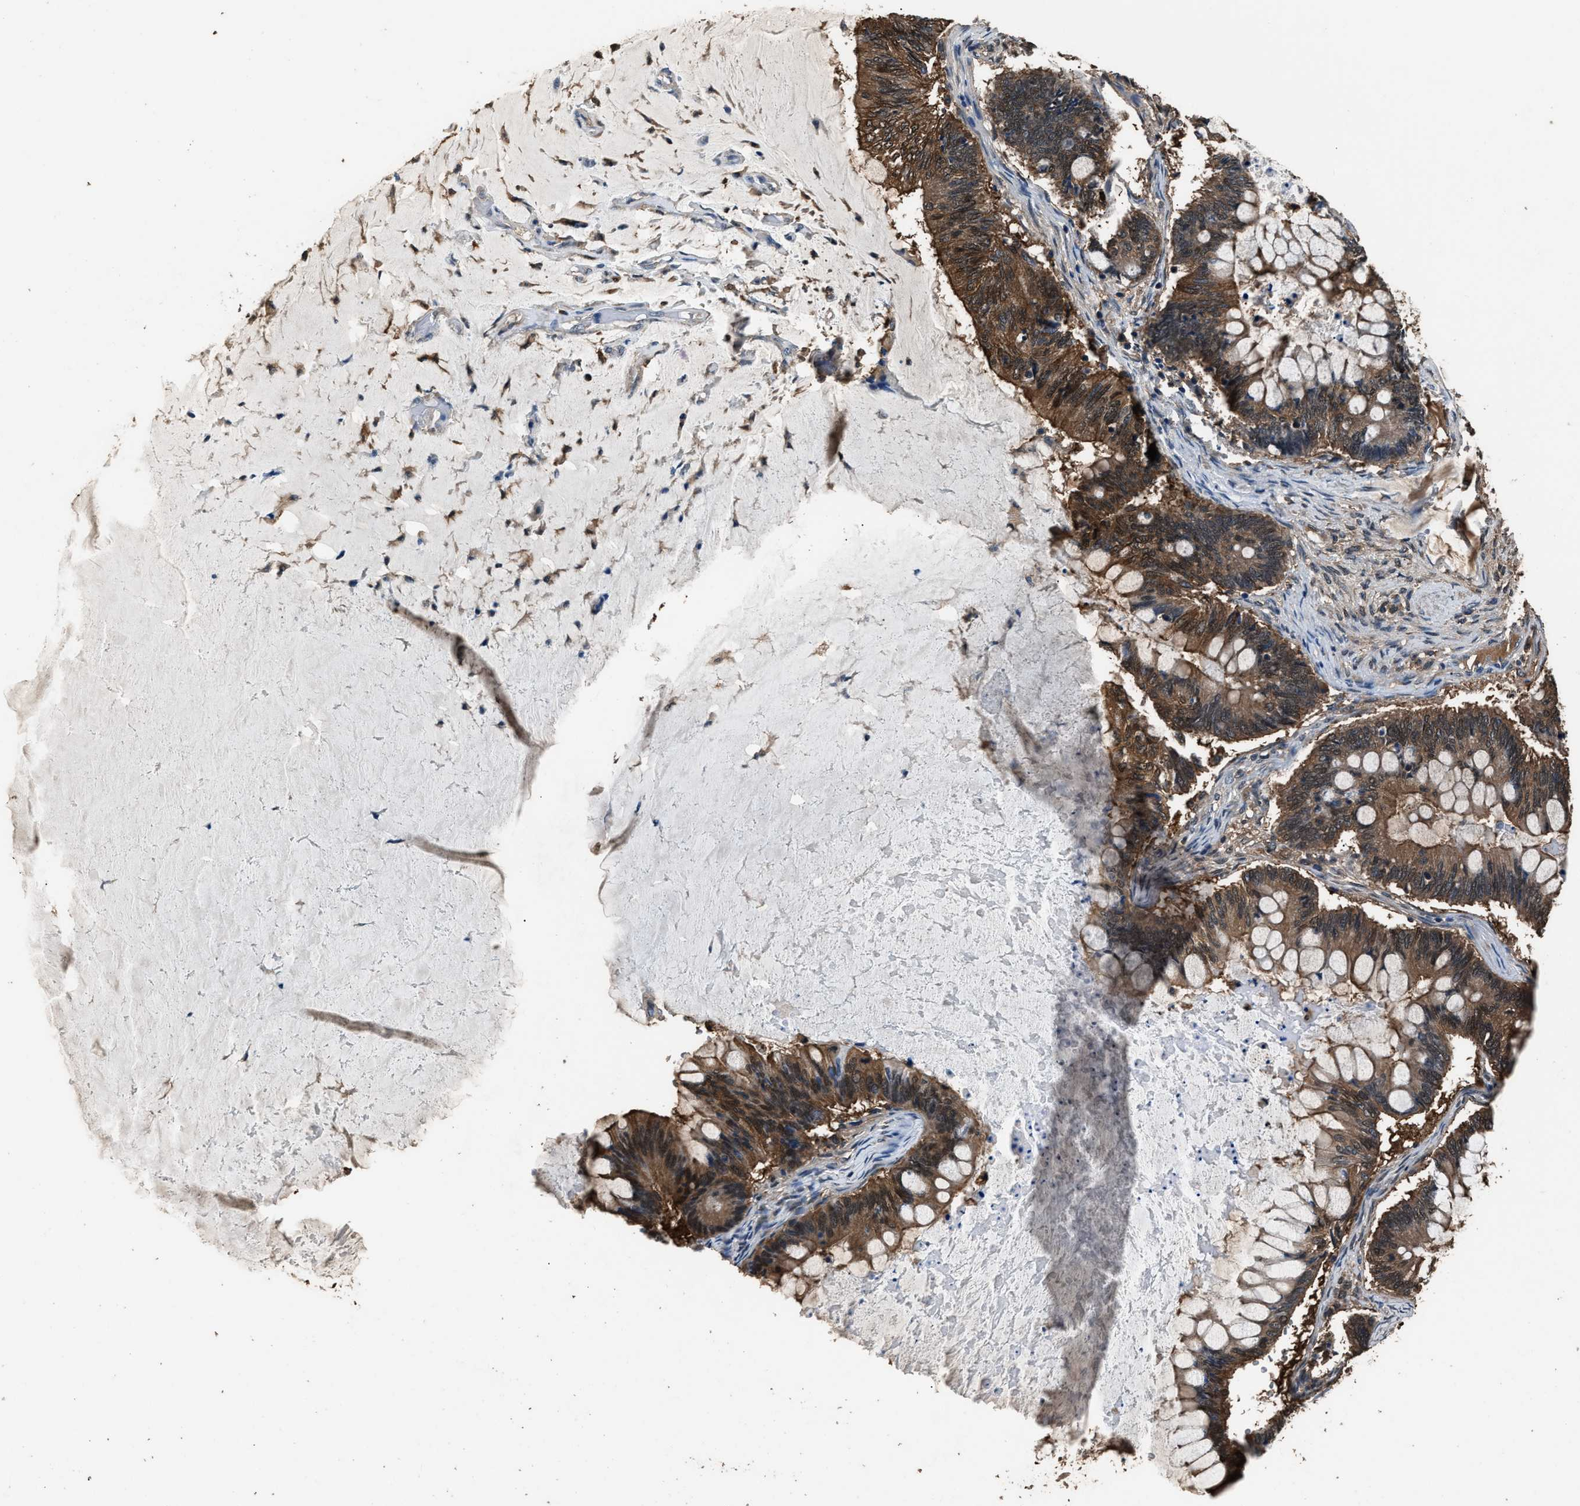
{"staining": {"intensity": "moderate", "quantity": ">75%", "location": "cytoplasmic/membranous"}, "tissue": "ovarian cancer", "cell_type": "Tumor cells", "image_type": "cancer", "snomed": [{"axis": "morphology", "description": "Cystadenocarcinoma, mucinous, NOS"}, {"axis": "topography", "description": "Ovary"}], "caption": "Immunohistochemical staining of human mucinous cystadenocarcinoma (ovarian) demonstrates medium levels of moderate cytoplasmic/membranous expression in approximately >75% of tumor cells.", "gene": "GSTP1", "patient": {"sex": "female", "age": 61}}